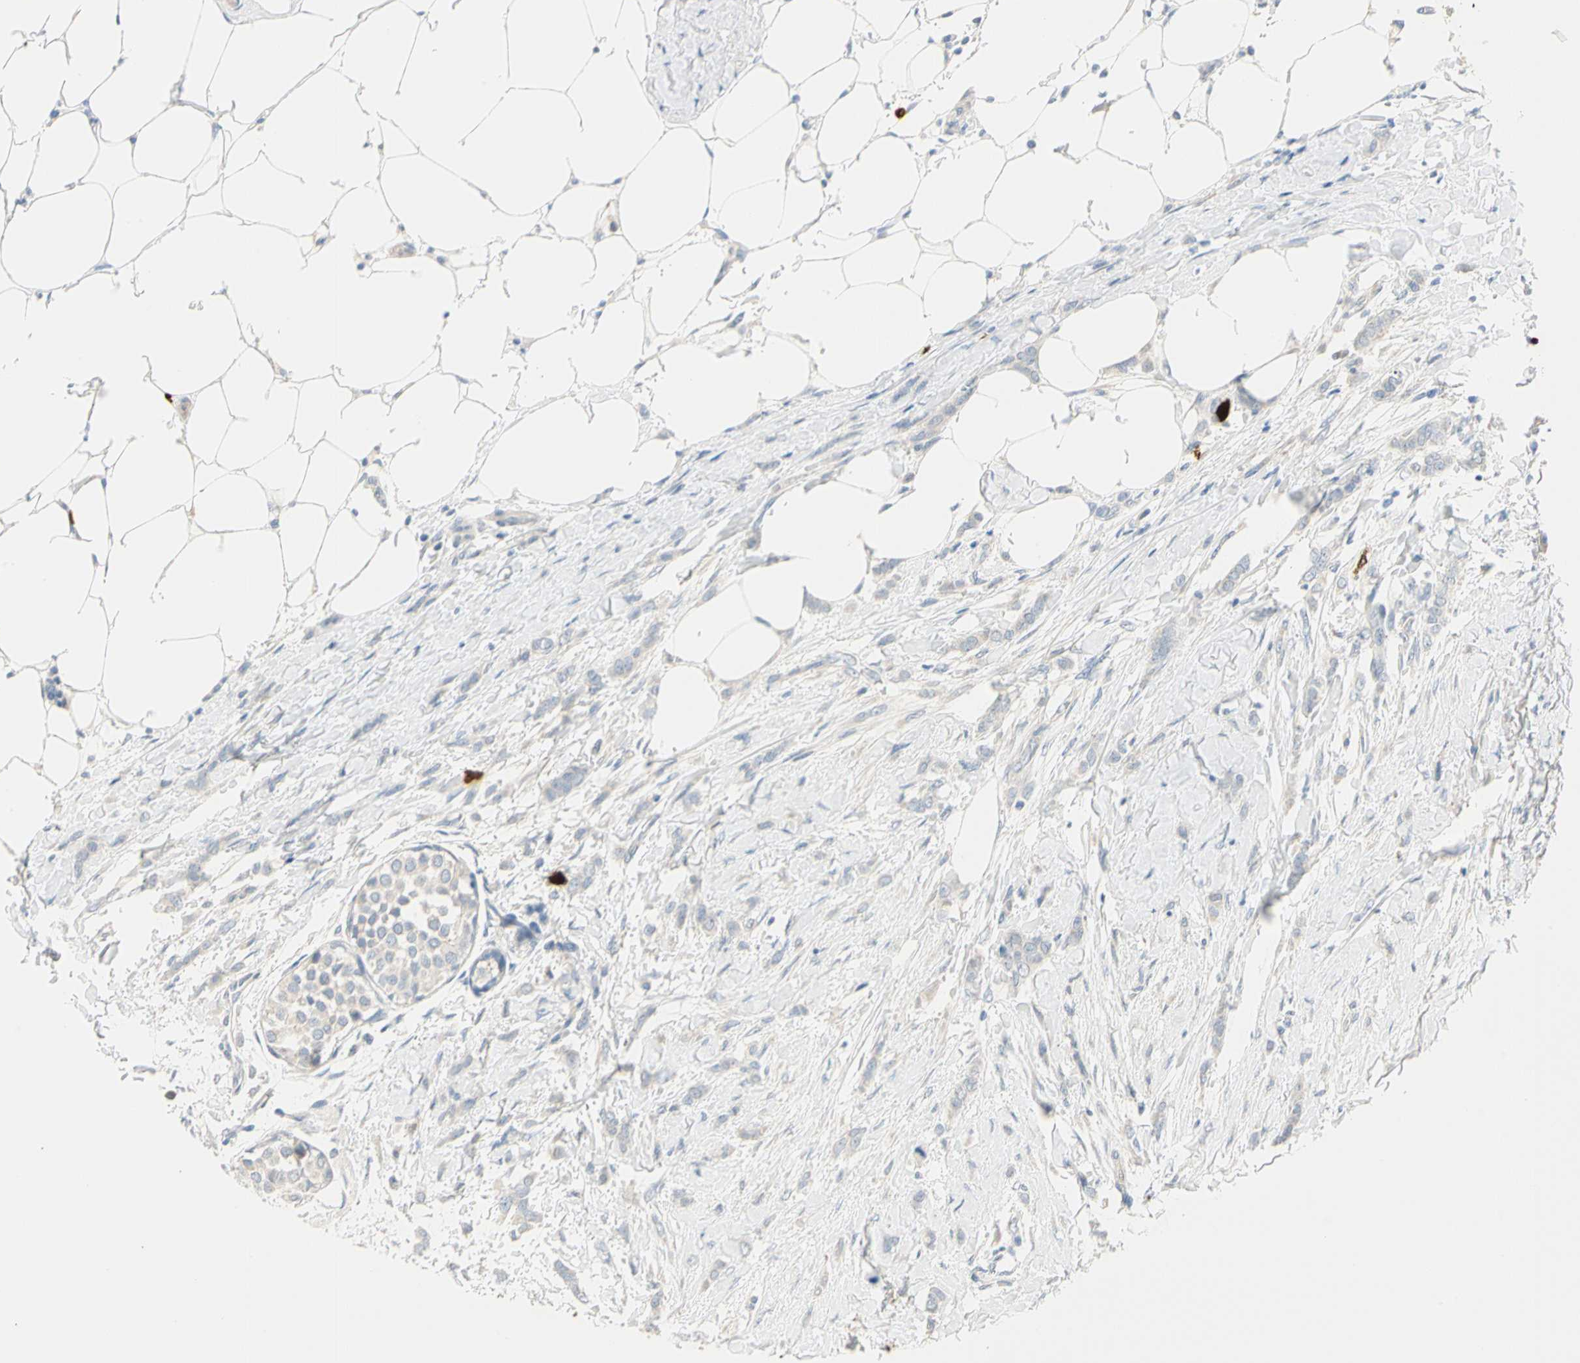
{"staining": {"intensity": "negative", "quantity": "none", "location": "none"}, "tissue": "breast cancer", "cell_type": "Tumor cells", "image_type": "cancer", "snomed": [{"axis": "morphology", "description": "Lobular carcinoma, in situ"}, {"axis": "morphology", "description": "Lobular carcinoma"}, {"axis": "topography", "description": "Breast"}], "caption": "Immunohistochemical staining of human breast cancer reveals no significant positivity in tumor cells.", "gene": "TRAF5", "patient": {"sex": "female", "age": 41}}